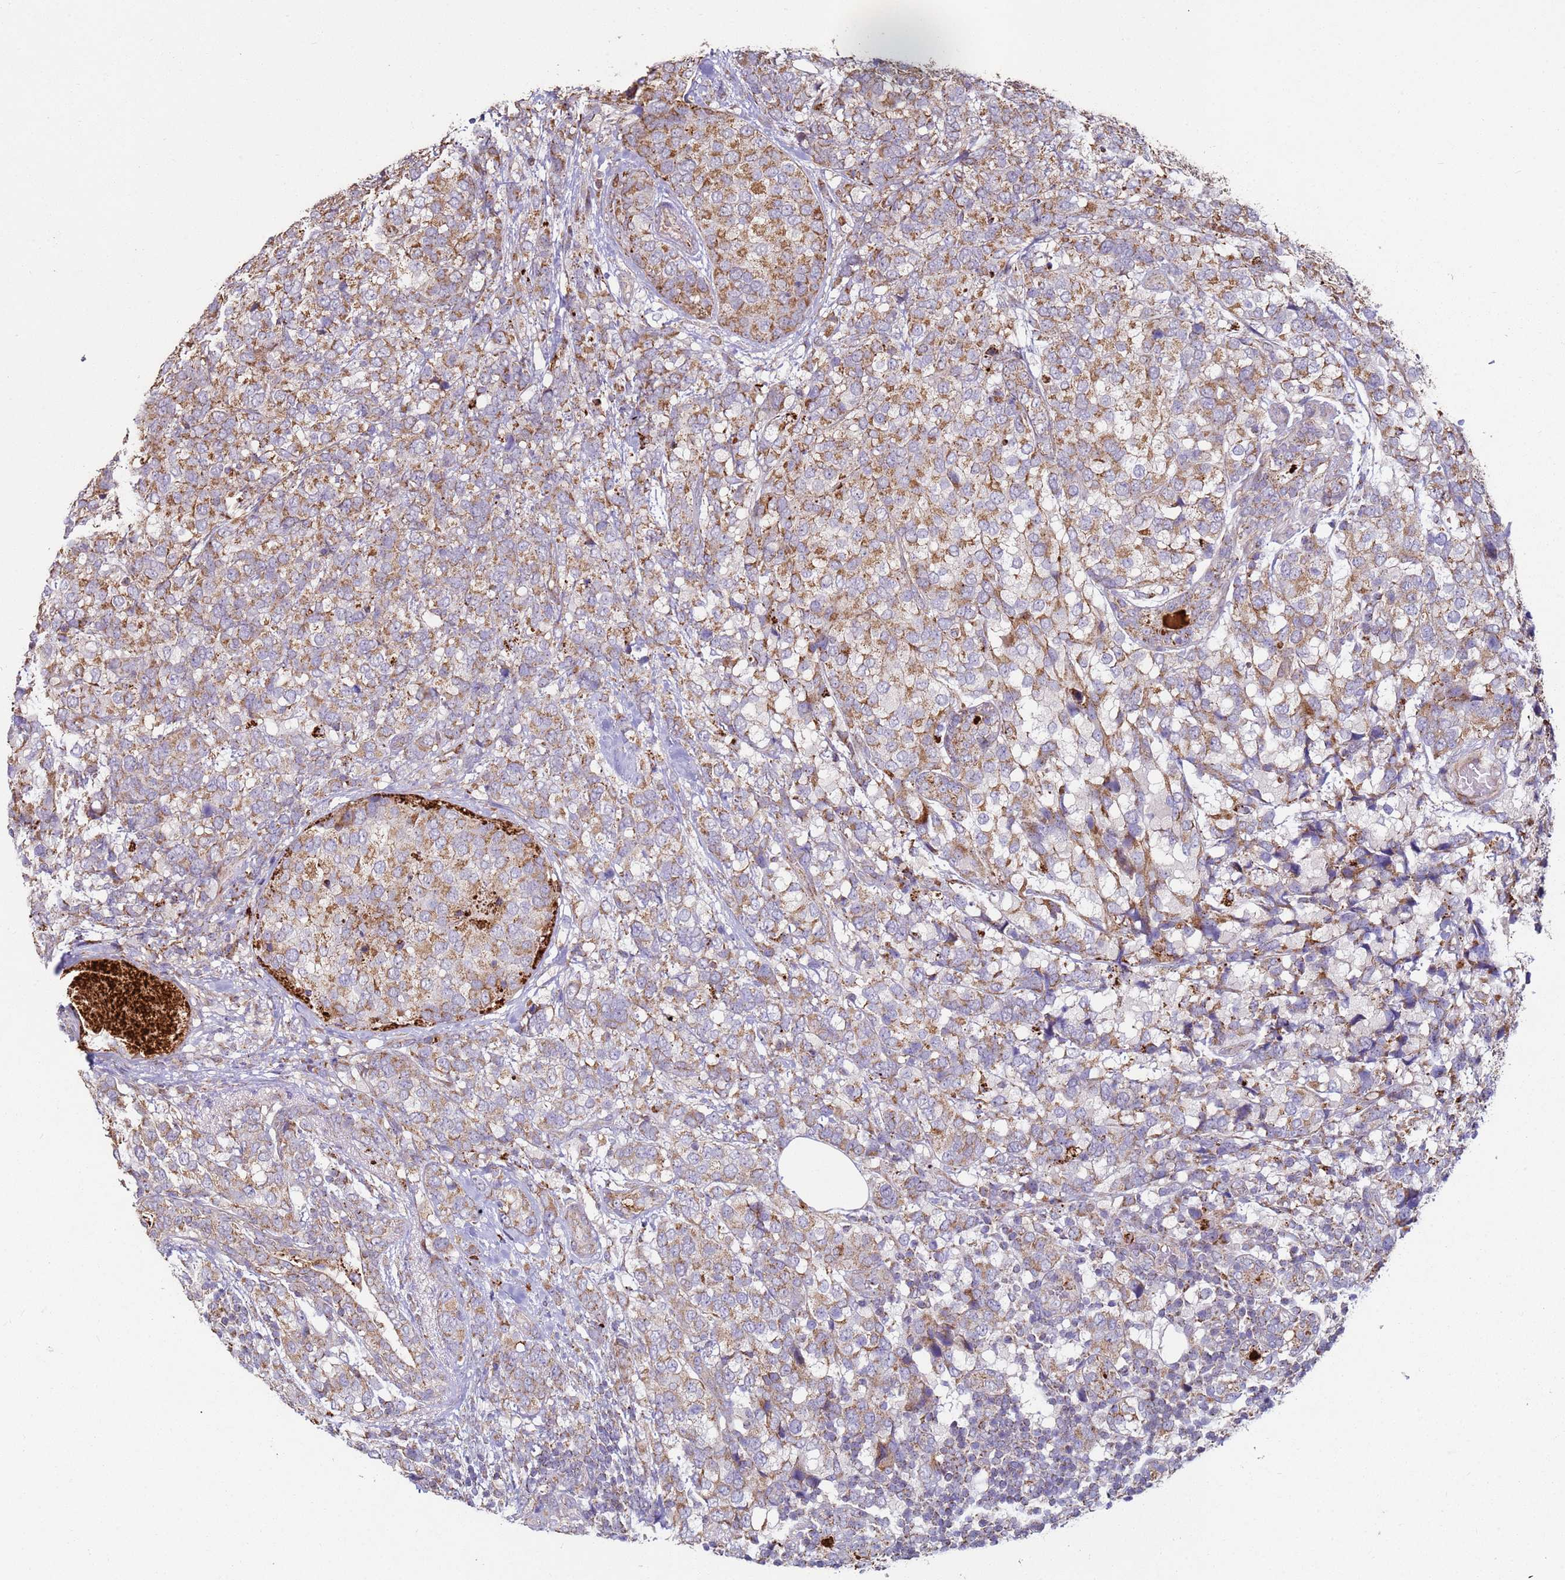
{"staining": {"intensity": "moderate", "quantity": ">75%", "location": "cytoplasmic/membranous"}, "tissue": "breast cancer", "cell_type": "Tumor cells", "image_type": "cancer", "snomed": [{"axis": "morphology", "description": "Lobular carcinoma"}, {"axis": "topography", "description": "Breast"}], "caption": "An immunohistochemistry (IHC) photomicrograph of neoplastic tissue is shown. Protein staining in brown shows moderate cytoplasmic/membranous positivity in breast cancer within tumor cells.", "gene": "FBXO33", "patient": {"sex": "female", "age": 59}}